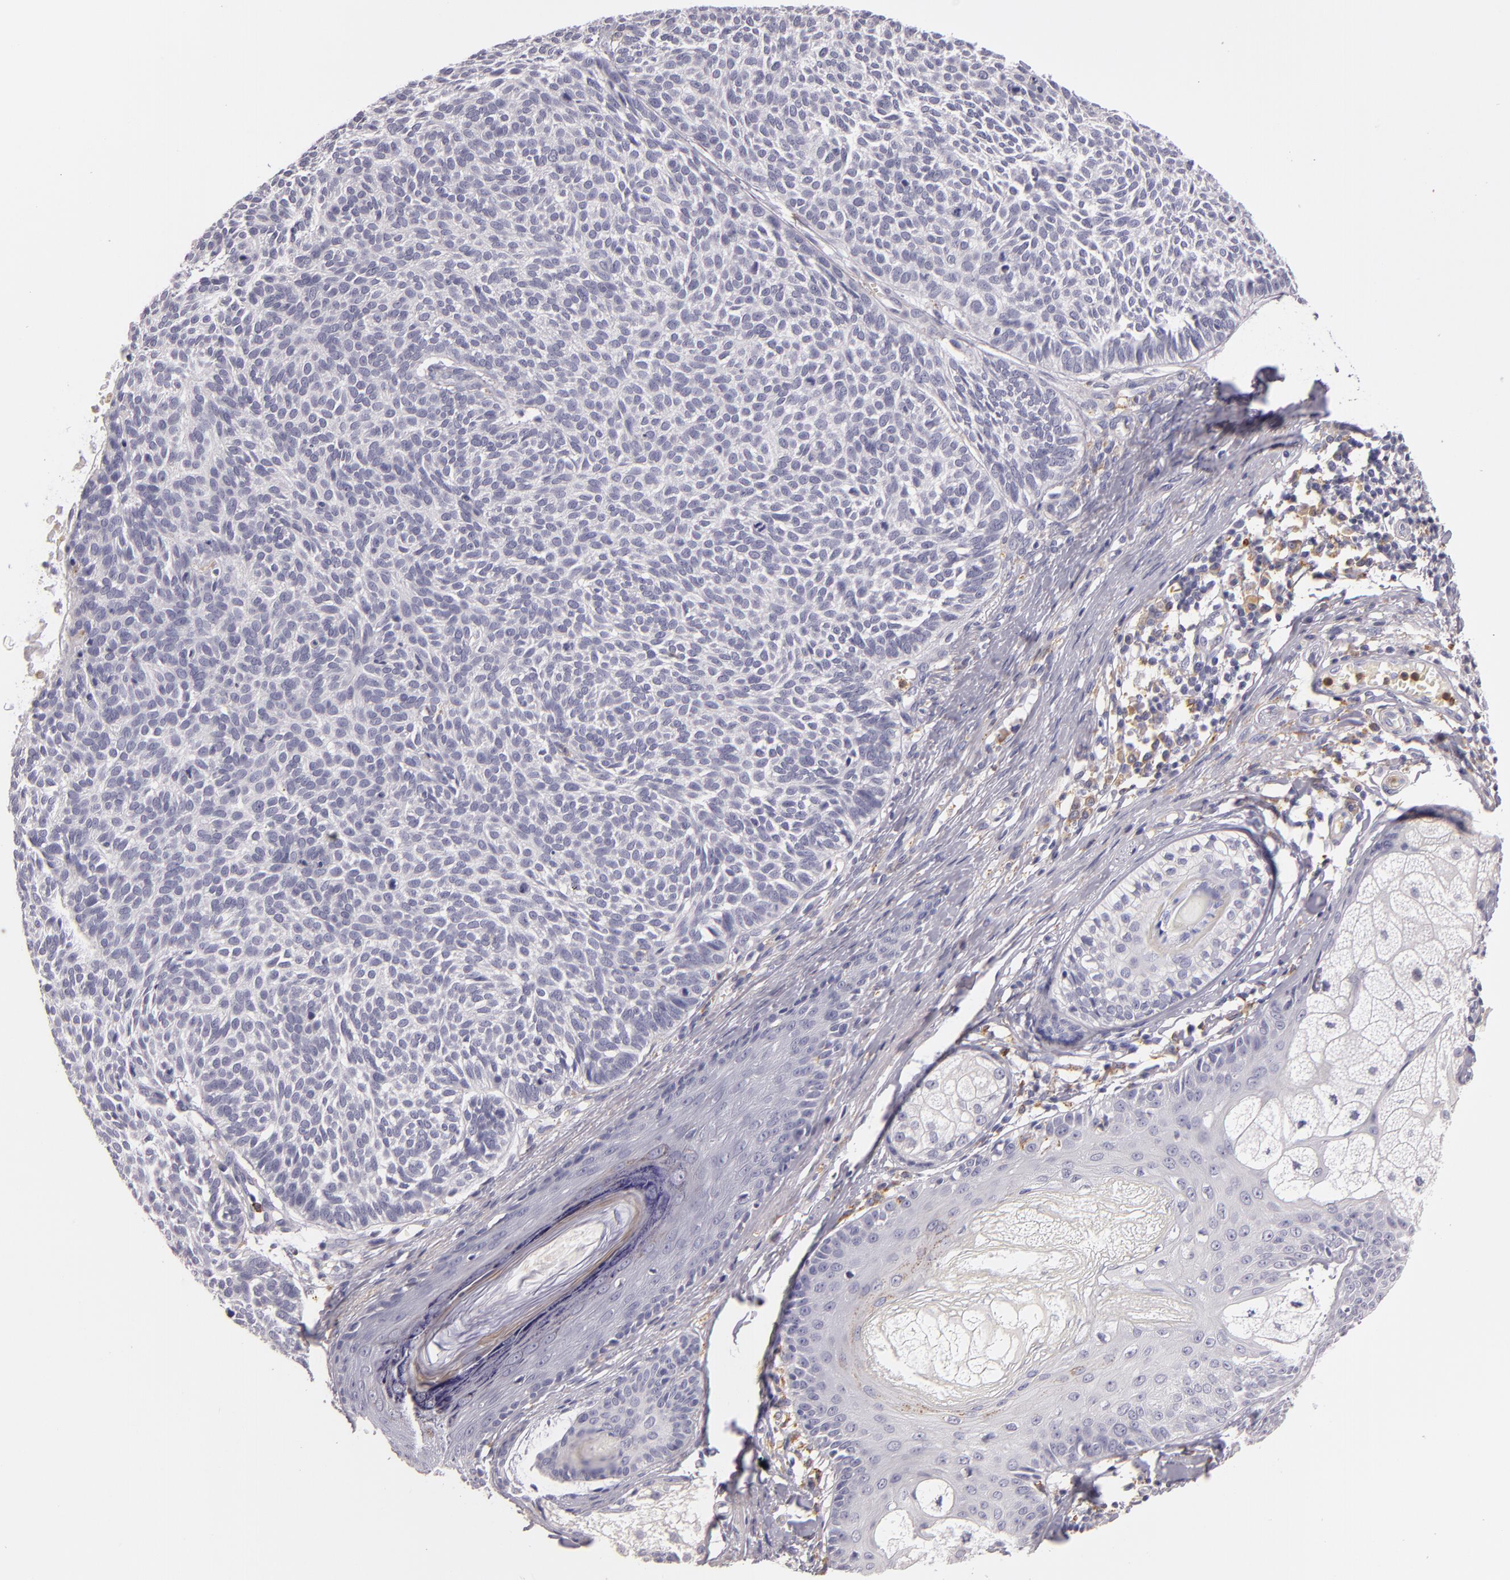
{"staining": {"intensity": "negative", "quantity": "none", "location": "none"}, "tissue": "skin cancer", "cell_type": "Tumor cells", "image_type": "cancer", "snomed": [{"axis": "morphology", "description": "Basal cell carcinoma"}, {"axis": "topography", "description": "Skin"}], "caption": "High magnification brightfield microscopy of skin cancer stained with DAB (brown) and counterstained with hematoxylin (blue): tumor cells show no significant positivity.", "gene": "TLR8", "patient": {"sex": "male", "age": 63}}